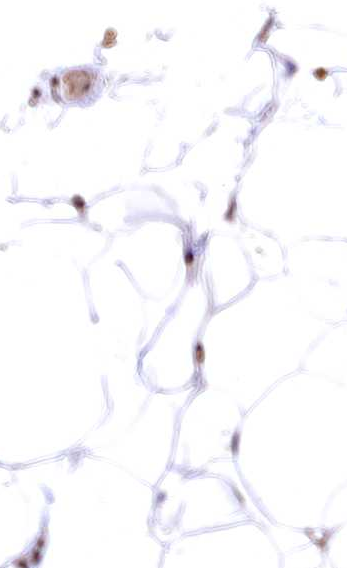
{"staining": {"intensity": "negative", "quantity": "none", "location": "none"}, "tissue": "adipose tissue", "cell_type": "Adipocytes", "image_type": "normal", "snomed": [{"axis": "morphology", "description": "Normal tissue, NOS"}, {"axis": "topography", "description": "Breast"}], "caption": "Adipocytes are negative for brown protein staining in normal adipose tissue. (Stains: DAB IHC with hematoxylin counter stain, Microscopy: brightfield microscopy at high magnification).", "gene": "SPTA1", "patient": {"sex": "female", "age": 23}}